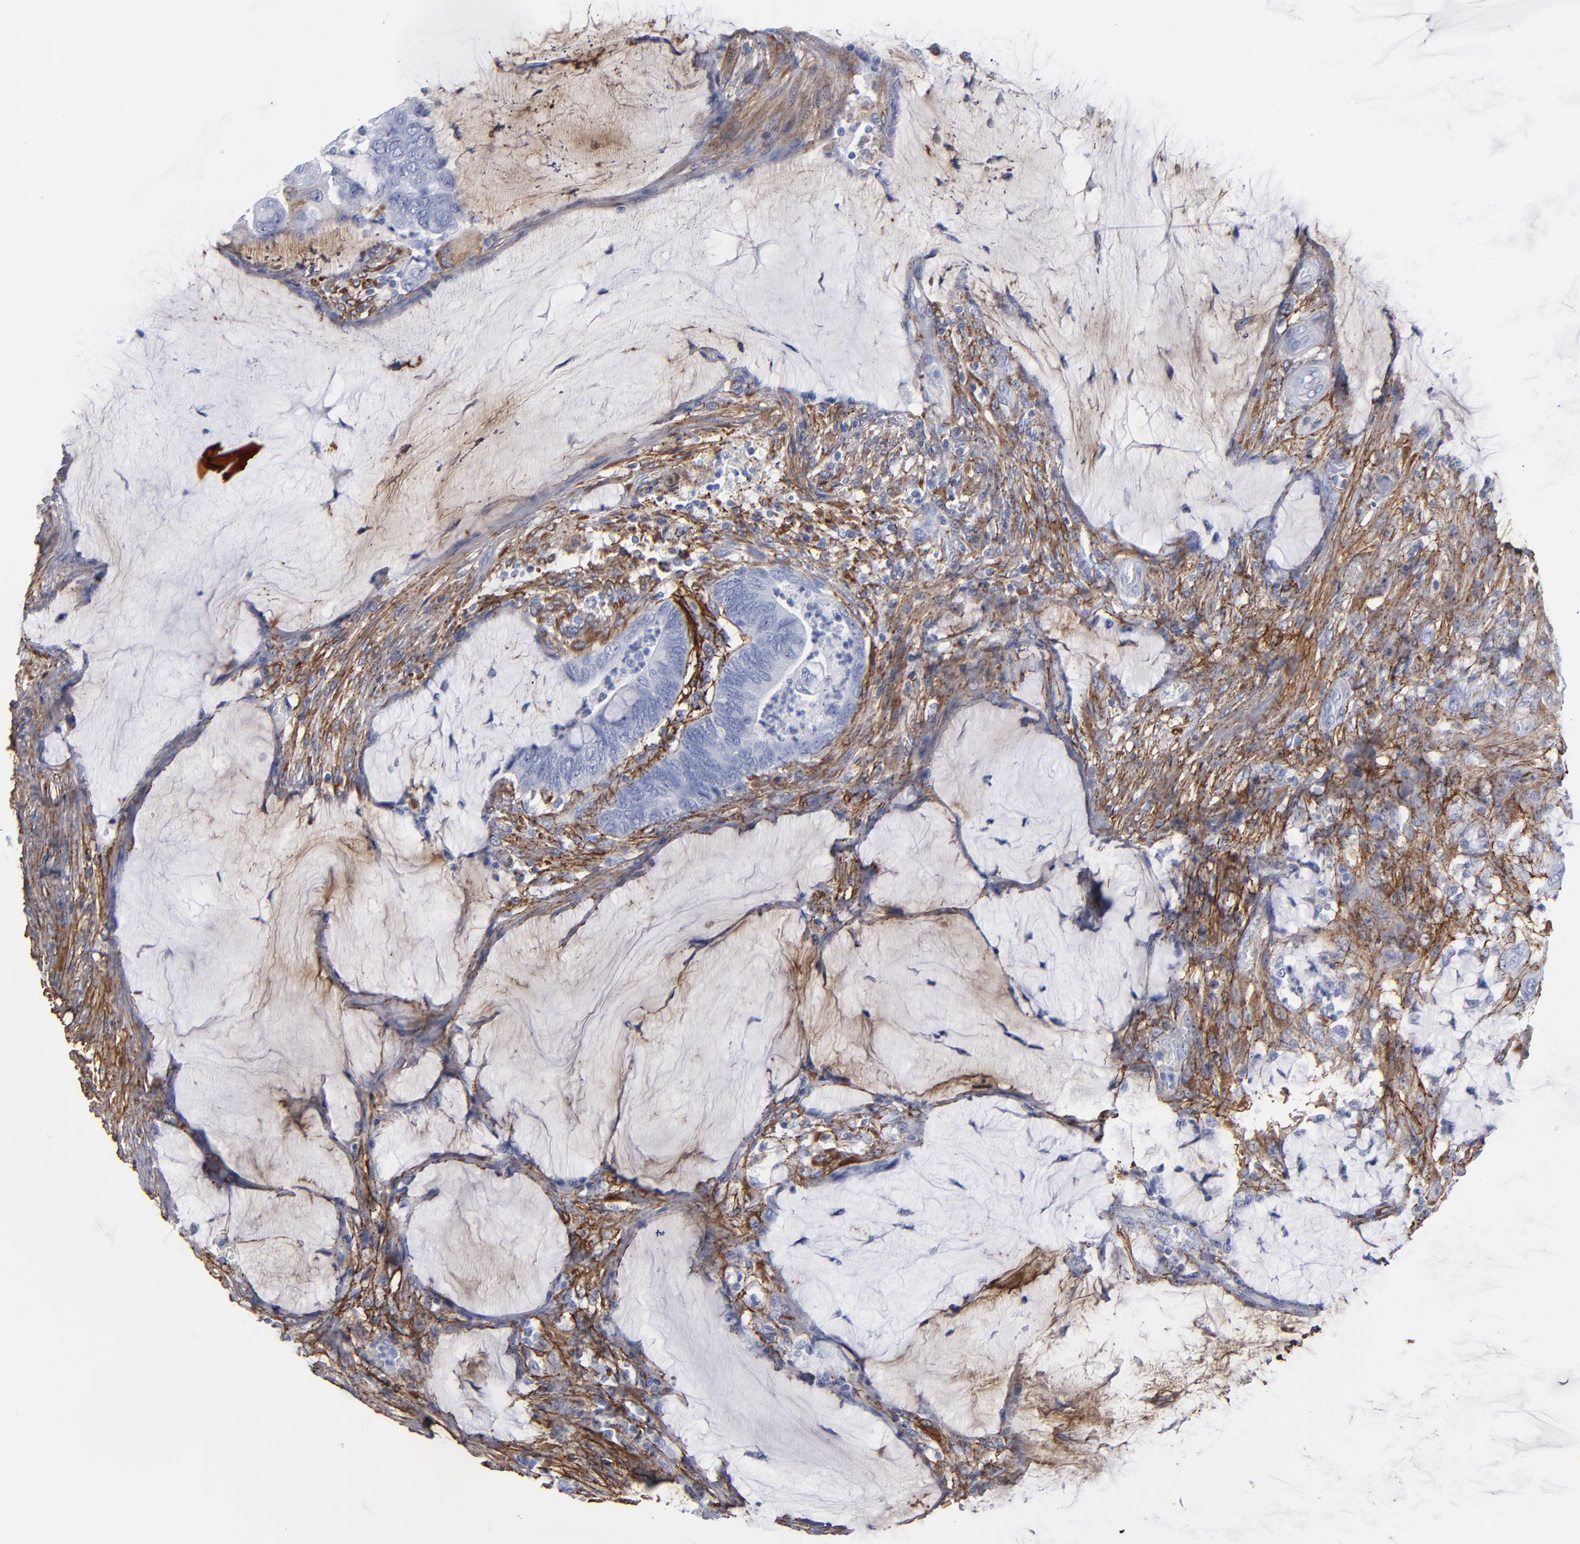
{"staining": {"intensity": "negative", "quantity": "none", "location": "none"}, "tissue": "colorectal cancer", "cell_type": "Tumor cells", "image_type": "cancer", "snomed": [{"axis": "morphology", "description": "Normal tissue, NOS"}, {"axis": "morphology", "description": "Adenocarcinoma, NOS"}, {"axis": "topography", "description": "Rectum"}], "caption": "DAB immunohistochemical staining of human colorectal adenocarcinoma exhibits no significant staining in tumor cells.", "gene": "EMILIN1", "patient": {"sex": "male", "age": 92}}